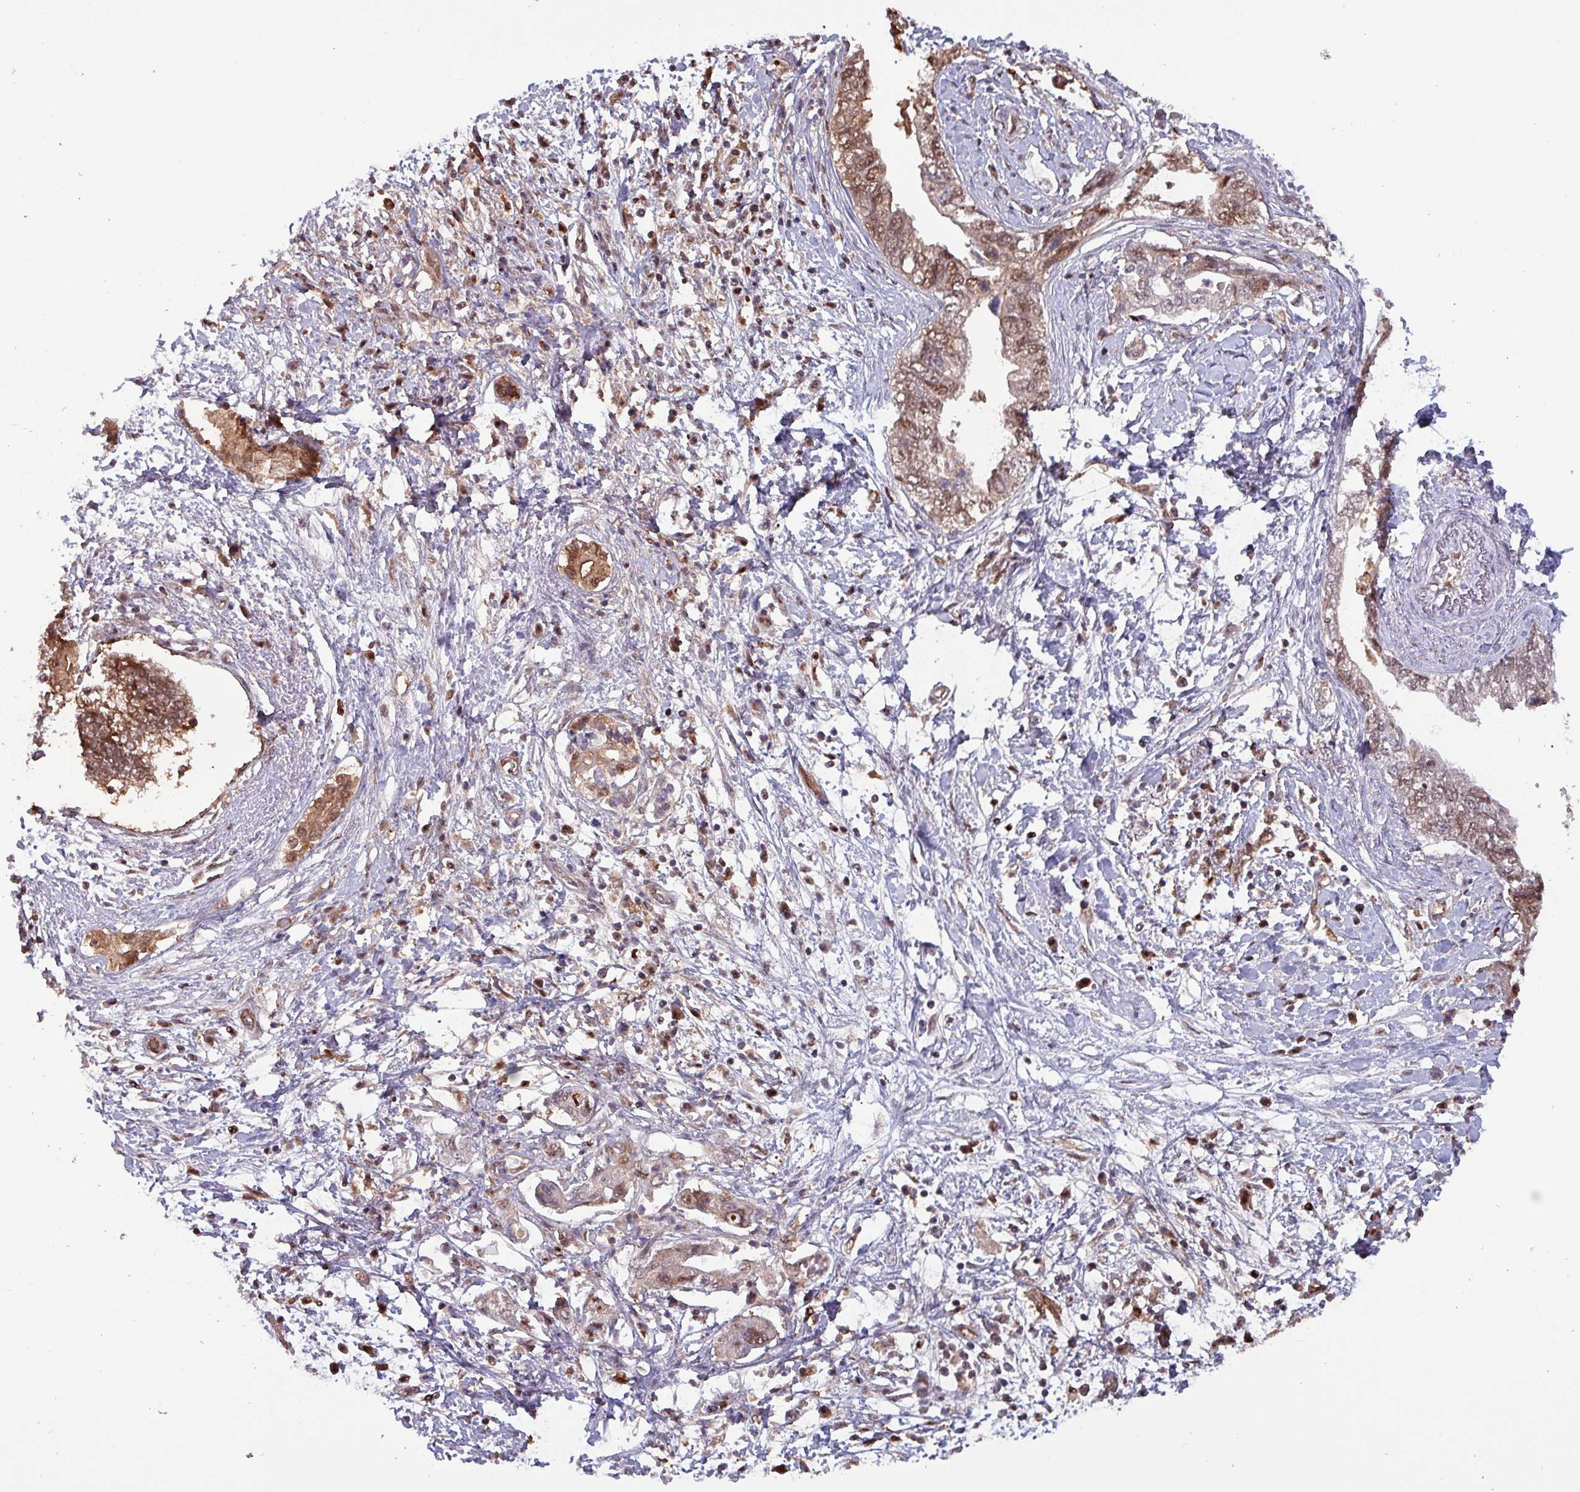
{"staining": {"intensity": "moderate", "quantity": ">75%", "location": "cytoplasmic/membranous,nuclear"}, "tissue": "pancreatic cancer", "cell_type": "Tumor cells", "image_type": "cancer", "snomed": [{"axis": "morphology", "description": "Adenocarcinoma, NOS"}, {"axis": "topography", "description": "Pancreas"}], "caption": "Immunohistochemistry (IHC) of human adenocarcinoma (pancreatic) exhibits medium levels of moderate cytoplasmic/membranous and nuclear positivity in approximately >75% of tumor cells.", "gene": "PSMB8", "patient": {"sex": "female", "age": 73}}